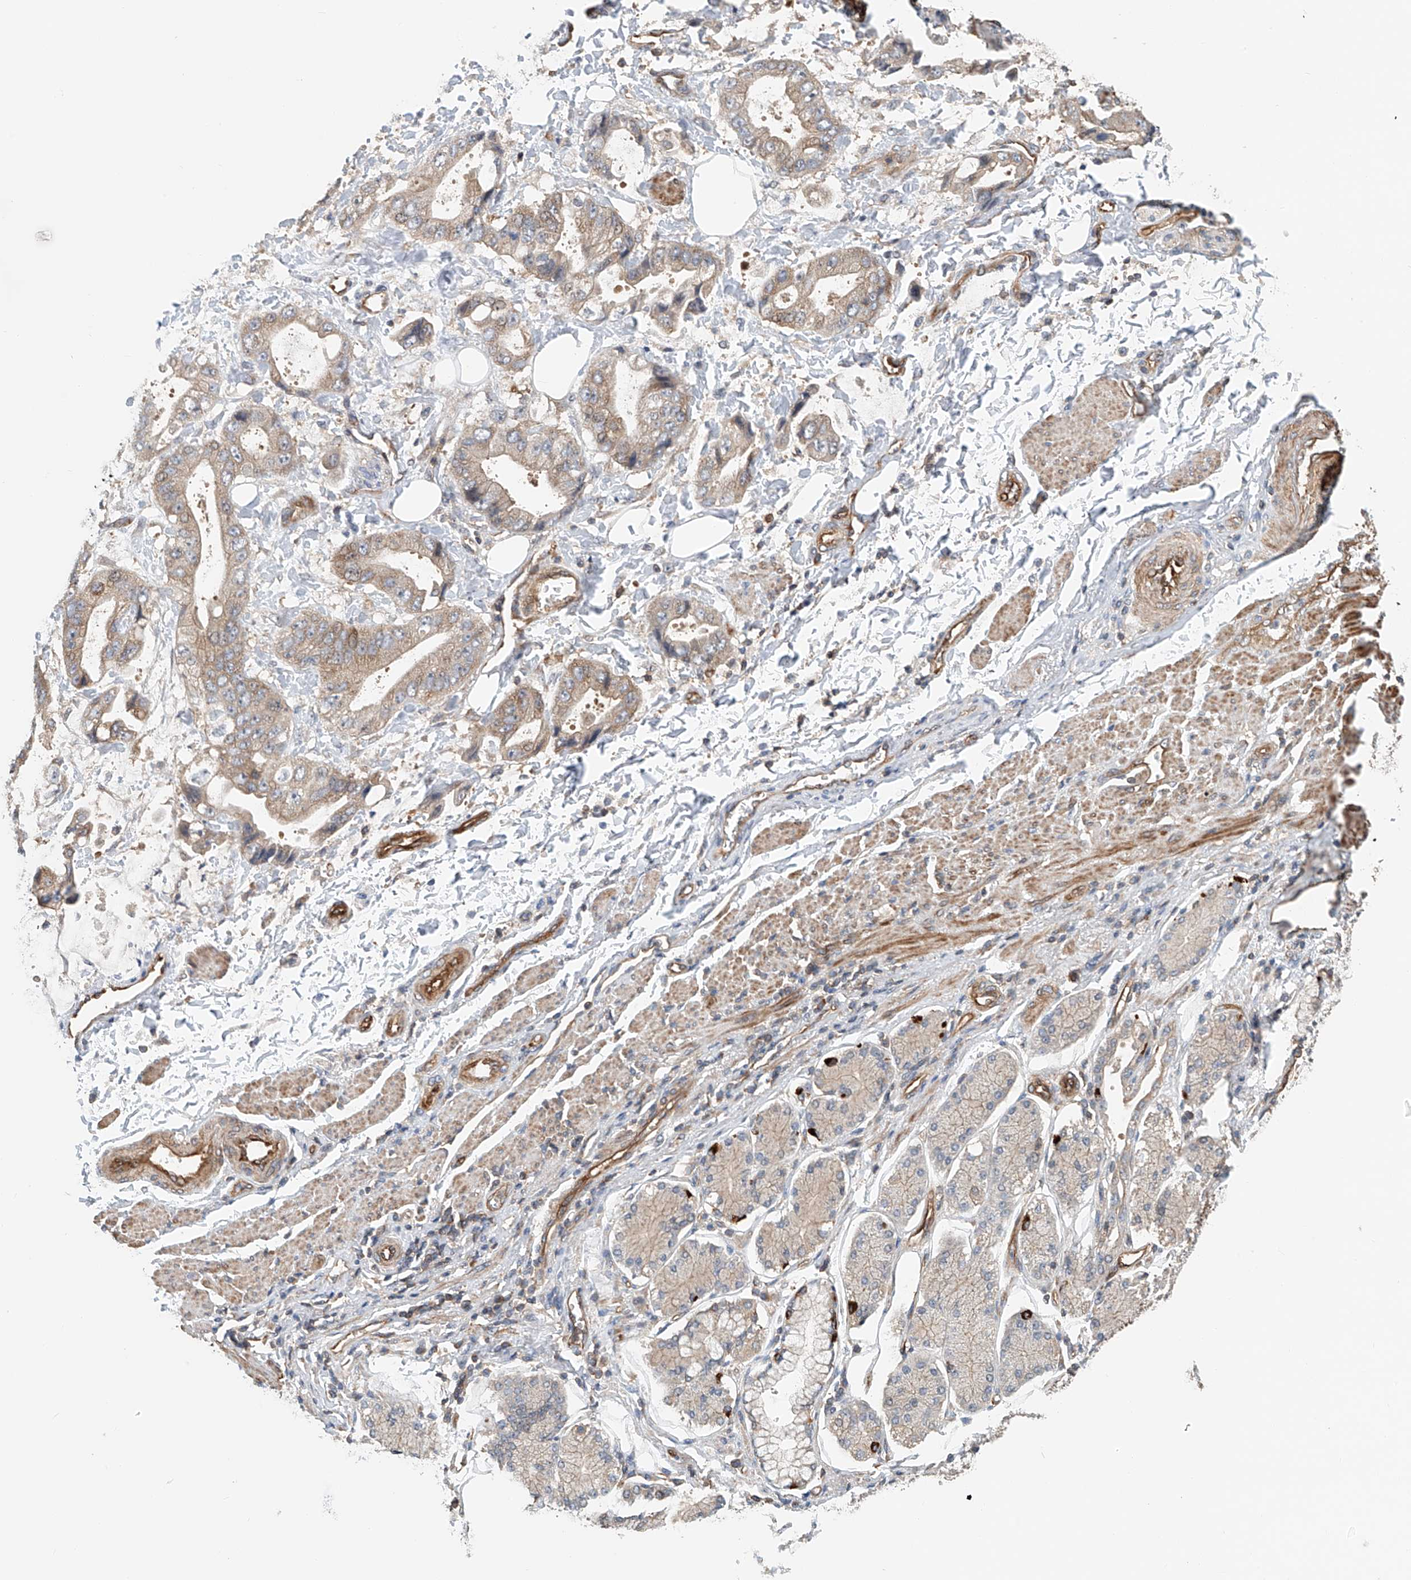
{"staining": {"intensity": "weak", "quantity": ">75%", "location": "cytoplasmic/membranous"}, "tissue": "stomach cancer", "cell_type": "Tumor cells", "image_type": "cancer", "snomed": [{"axis": "morphology", "description": "Adenocarcinoma, NOS"}, {"axis": "topography", "description": "Stomach"}], "caption": "This histopathology image displays stomach adenocarcinoma stained with immunohistochemistry to label a protein in brown. The cytoplasmic/membranous of tumor cells show weak positivity for the protein. Nuclei are counter-stained blue.", "gene": "FRYL", "patient": {"sex": "male", "age": 62}}